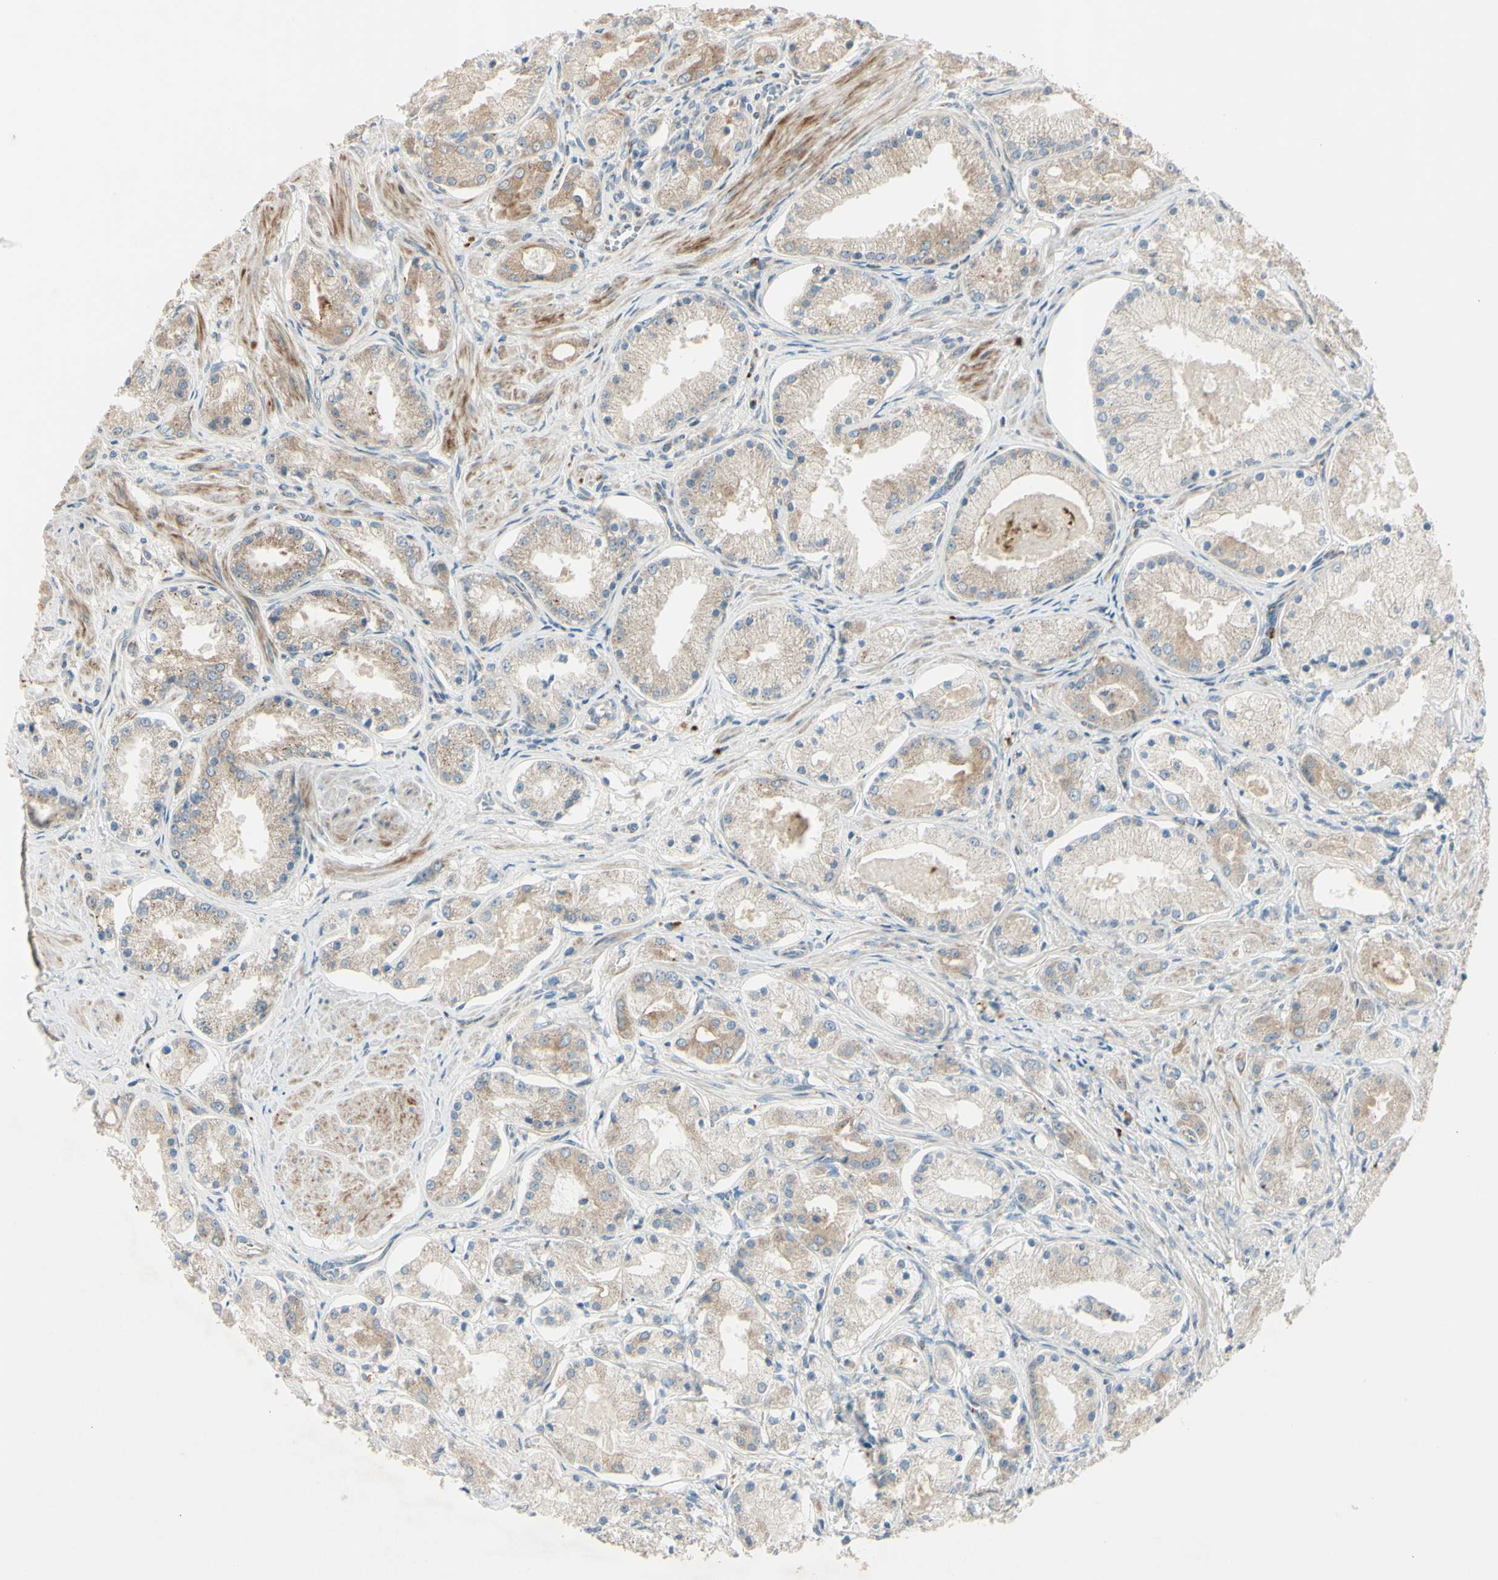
{"staining": {"intensity": "weak", "quantity": "25%-75%", "location": "cytoplasmic/membranous"}, "tissue": "prostate cancer", "cell_type": "Tumor cells", "image_type": "cancer", "snomed": [{"axis": "morphology", "description": "Adenocarcinoma, High grade"}, {"axis": "topography", "description": "Prostate"}], "caption": "Prostate cancer tissue displays weak cytoplasmic/membranous expression in about 25%-75% of tumor cells (IHC, brightfield microscopy, high magnification).", "gene": "NDFIP1", "patient": {"sex": "male", "age": 66}}